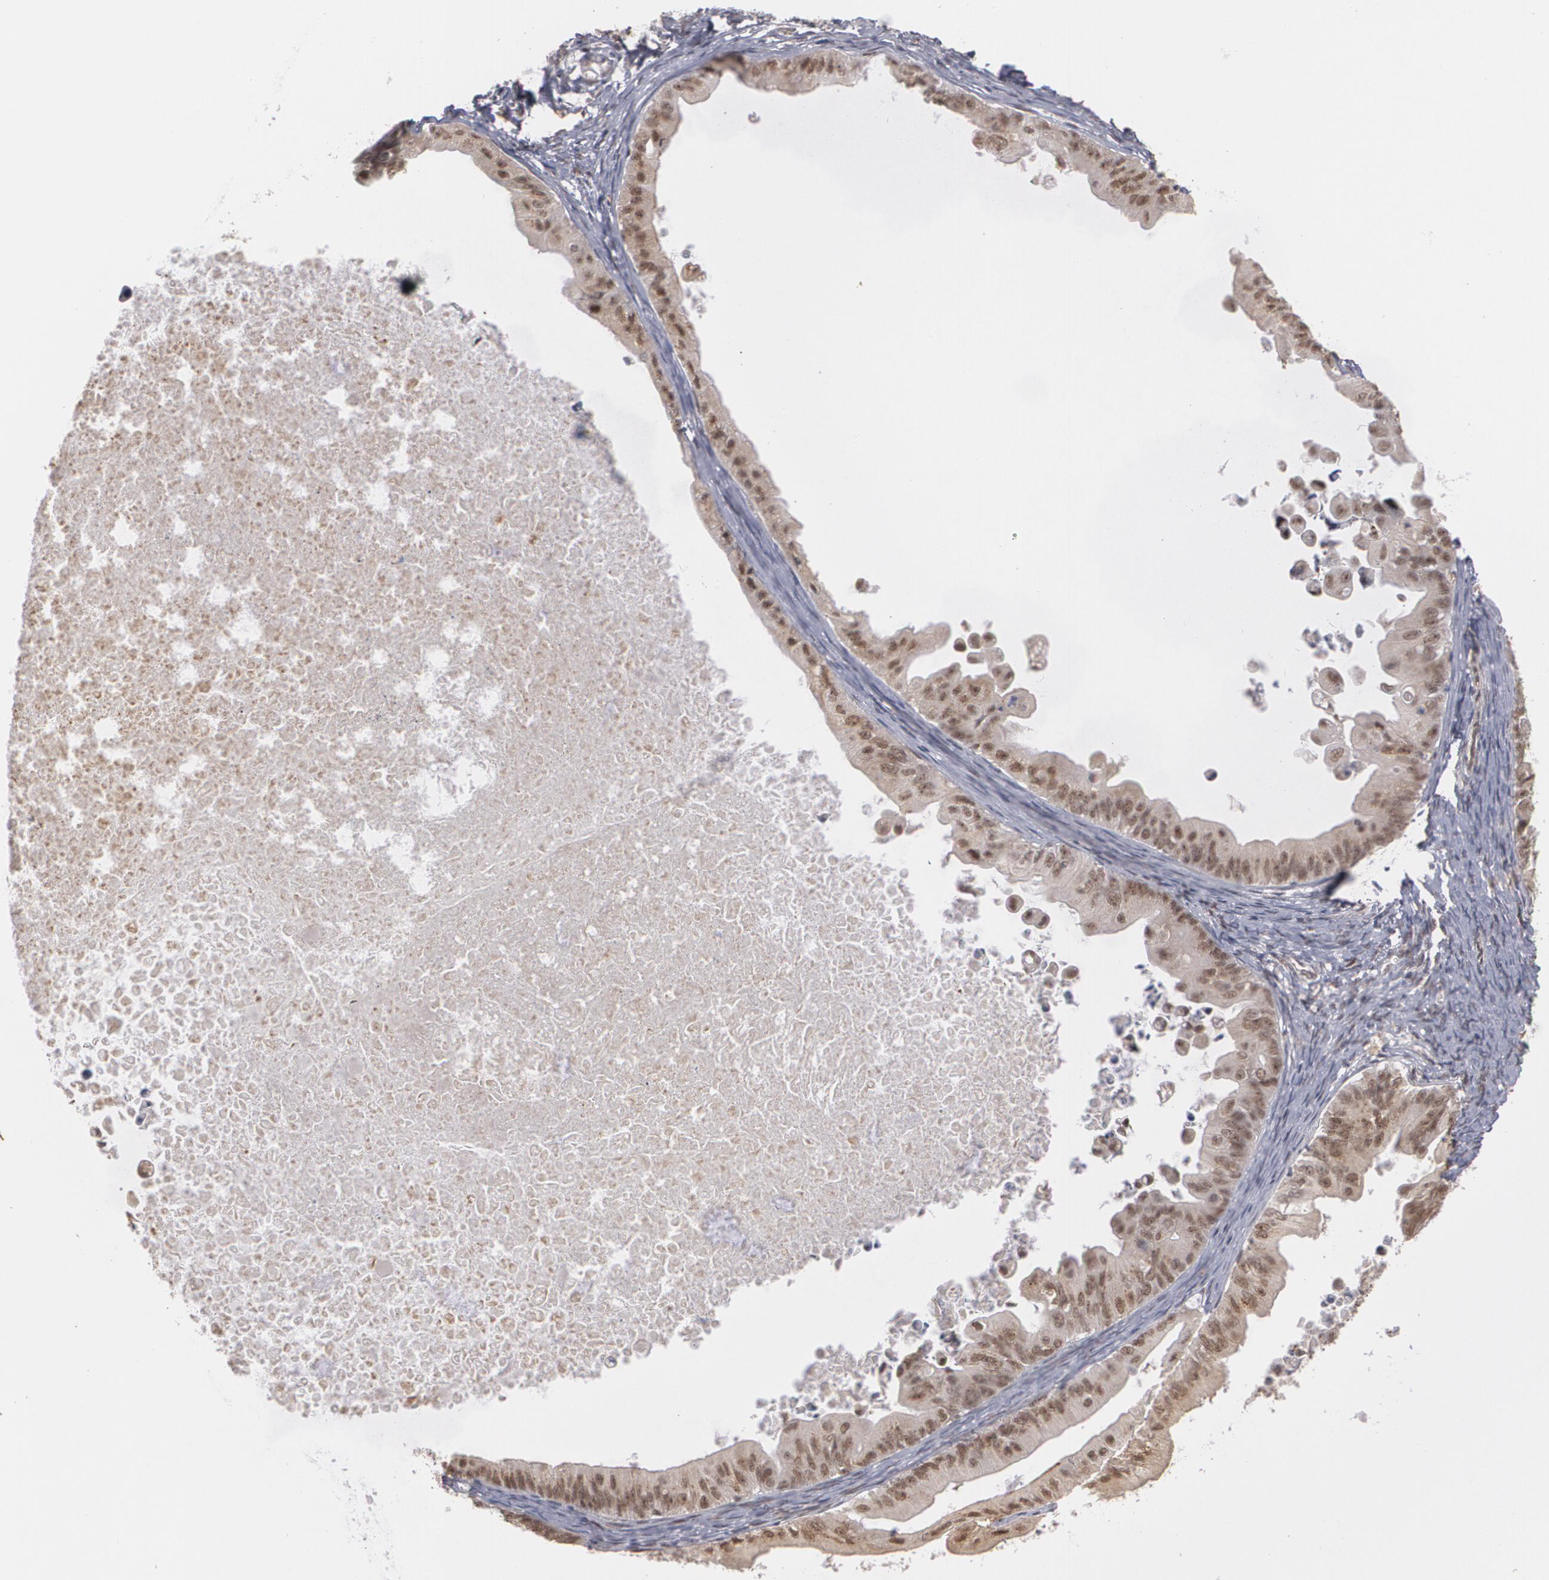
{"staining": {"intensity": "moderate", "quantity": ">75%", "location": "cytoplasmic/membranous,nuclear"}, "tissue": "ovarian cancer", "cell_type": "Tumor cells", "image_type": "cancer", "snomed": [{"axis": "morphology", "description": "Cystadenocarcinoma, mucinous, NOS"}, {"axis": "topography", "description": "Ovary"}], "caption": "Immunohistochemical staining of ovarian cancer (mucinous cystadenocarcinoma) exhibits moderate cytoplasmic/membranous and nuclear protein expression in approximately >75% of tumor cells.", "gene": "ZNF75A", "patient": {"sex": "female", "age": 37}}